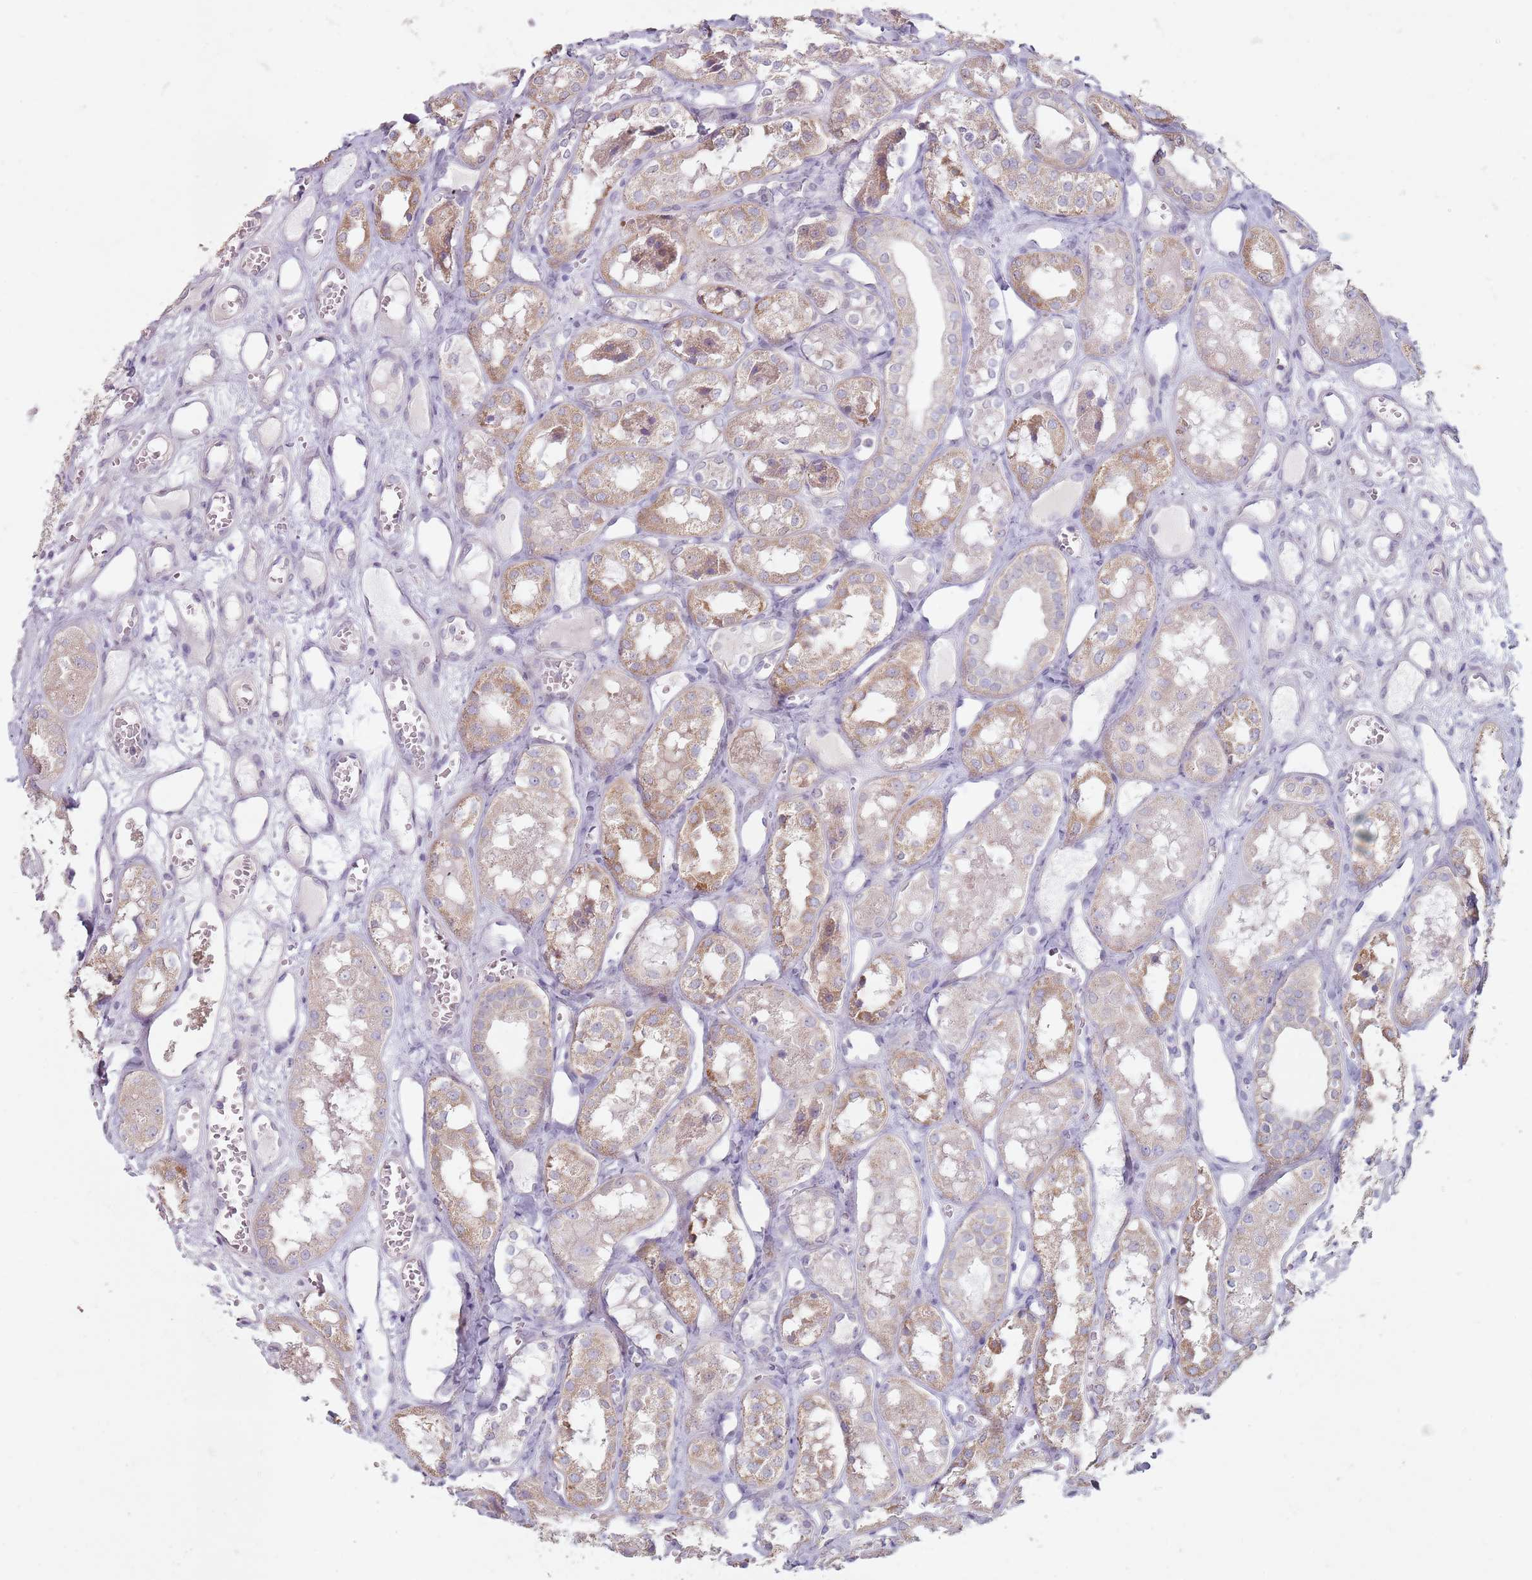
{"staining": {"intensity": "negative", "quantity": "none", "location": "none"}, "tissue": "kidney", "cell_type": "Cells in glomeruli", "image_type": "normal", "snomed": [{"axis": "morphology", "description": "Normal tissue, NOS"}, {"axis": "topography", "description": "Kidney"}], "caption": "Image shows no protein positivity in cells in glomeruli of benign kidney. (DAB (3,3'-diaminobenzidine) IHC with hematoxylin counter stain).", "gene": "STYK1", "patient": {"sex": "male", "age": 16}}